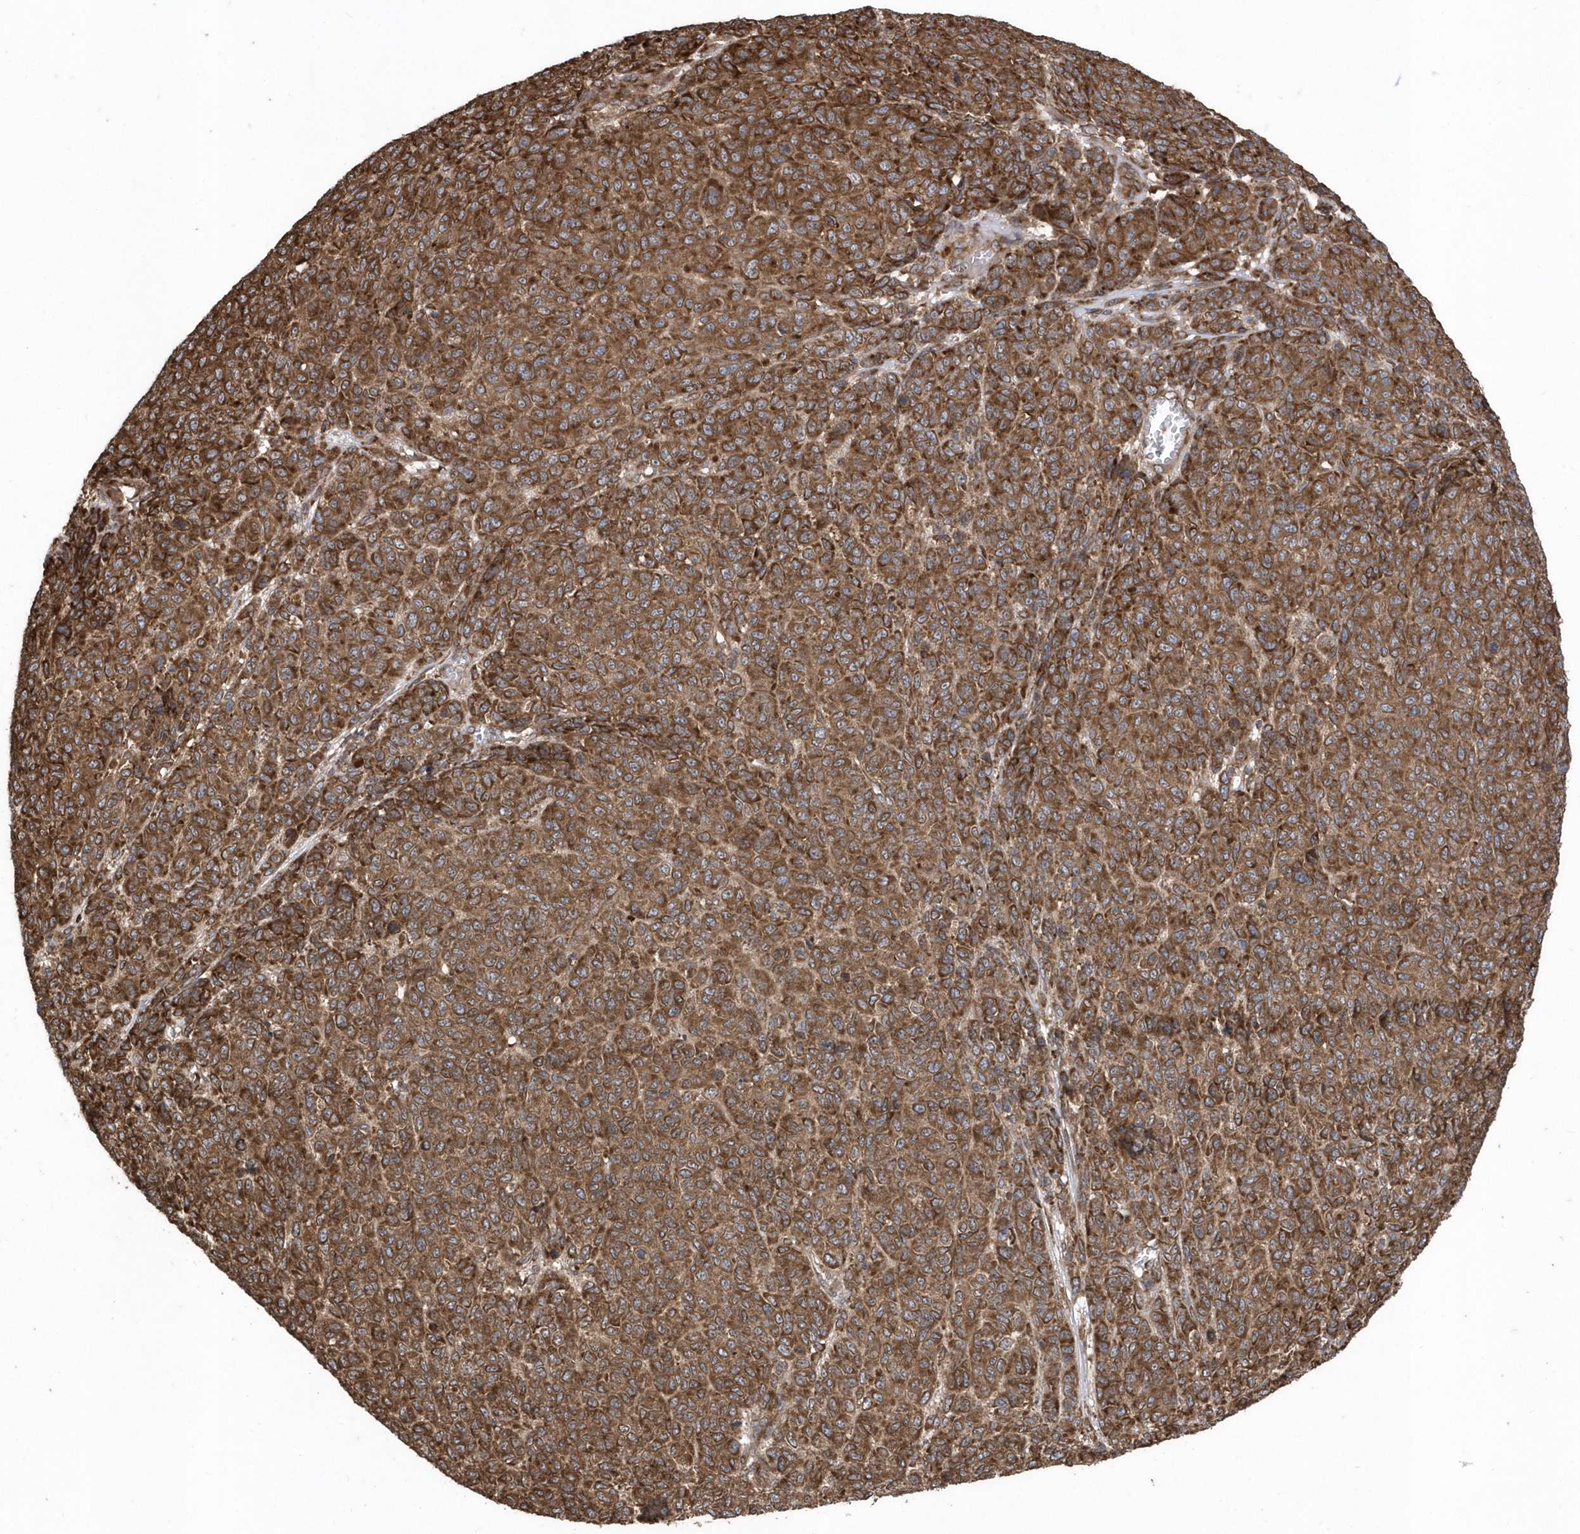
{"staining": {"intensity": "strong", "quantity": ">75%", "location": "cytoplasmic/membranous"}, "tissue": "melanoma", "cell_type": "Tumor cells", "image_type": "cancer", "snomed": [{"axis": "morphology", "description": "Malignant melanoma, NOS"}, {"axis": "topography", "description": "Skin"}], "caption": "Protein expression analysis of malignant melanoma reveals strong cytoplasmic/membranous positivity in about >75% of tumor cells. (Stains: DAB (3,3'-diaminobenzidine) in brown, nuclei in blue, Microscopy: brightfield microscopy at high magnification).", "gene": "WASHC5", "patient": {"sex": "male", "age": 49}}